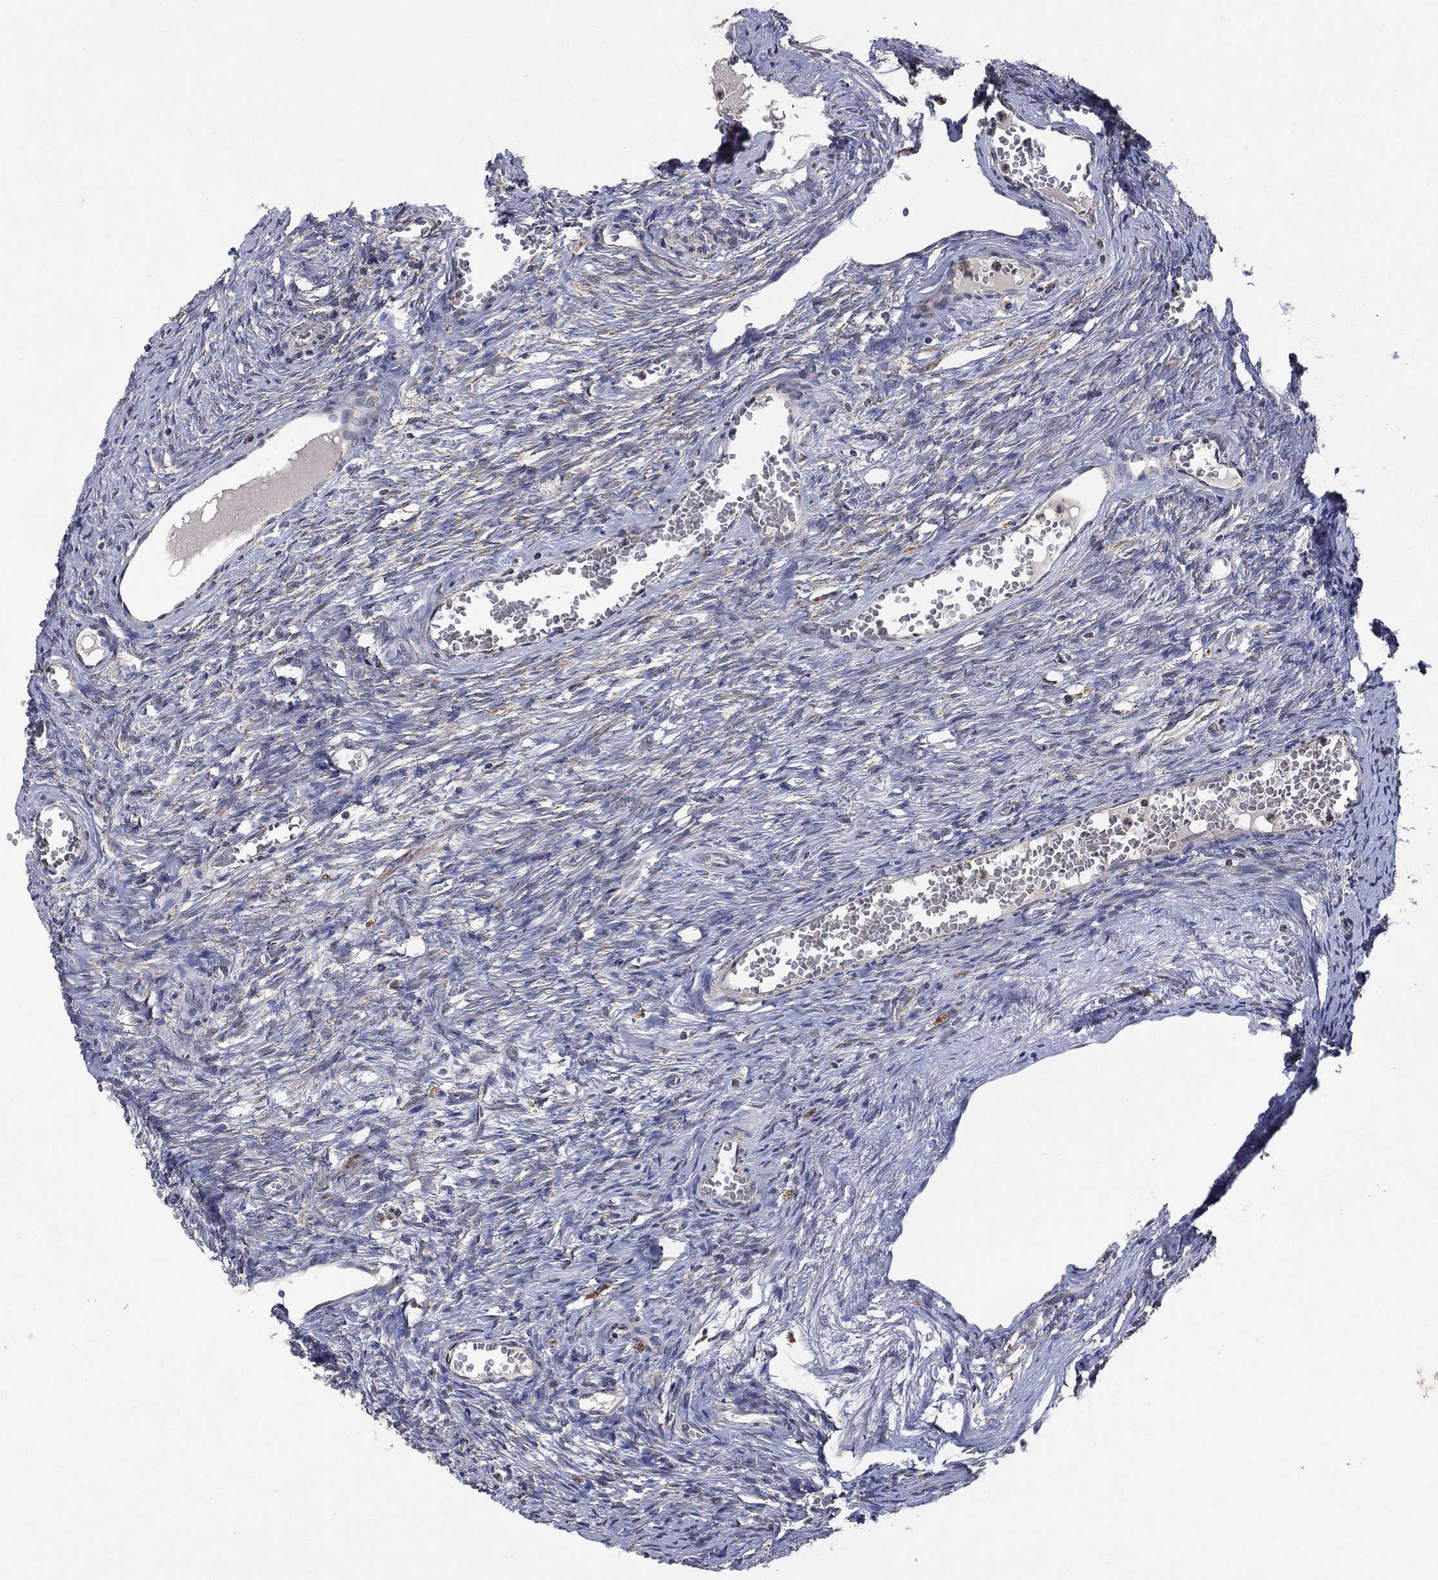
{"staining": {"intensity": "moderate", "quantity": ">75%", "location": "cytoplasmic/membranous"}, "tissue": "ovary", "cell_type": "Follicle cells", "image_type": "normal", "snomed": [{"axis": "morphology", "description": "Normal tissue, NOS"}, {"axis": "topography", "description": "Ovary"}], "caption": "High-magnification brightfield microscopy of normal ovary stained with DAB (brown) and counterstained with hematoxylin (blue). follicle cells exhibit moderate cytoplasmic/membranous staining is appreciated in about>75% of cells.", "gene": "DPH1", "patient": {"sex": "female", "age": 39}}